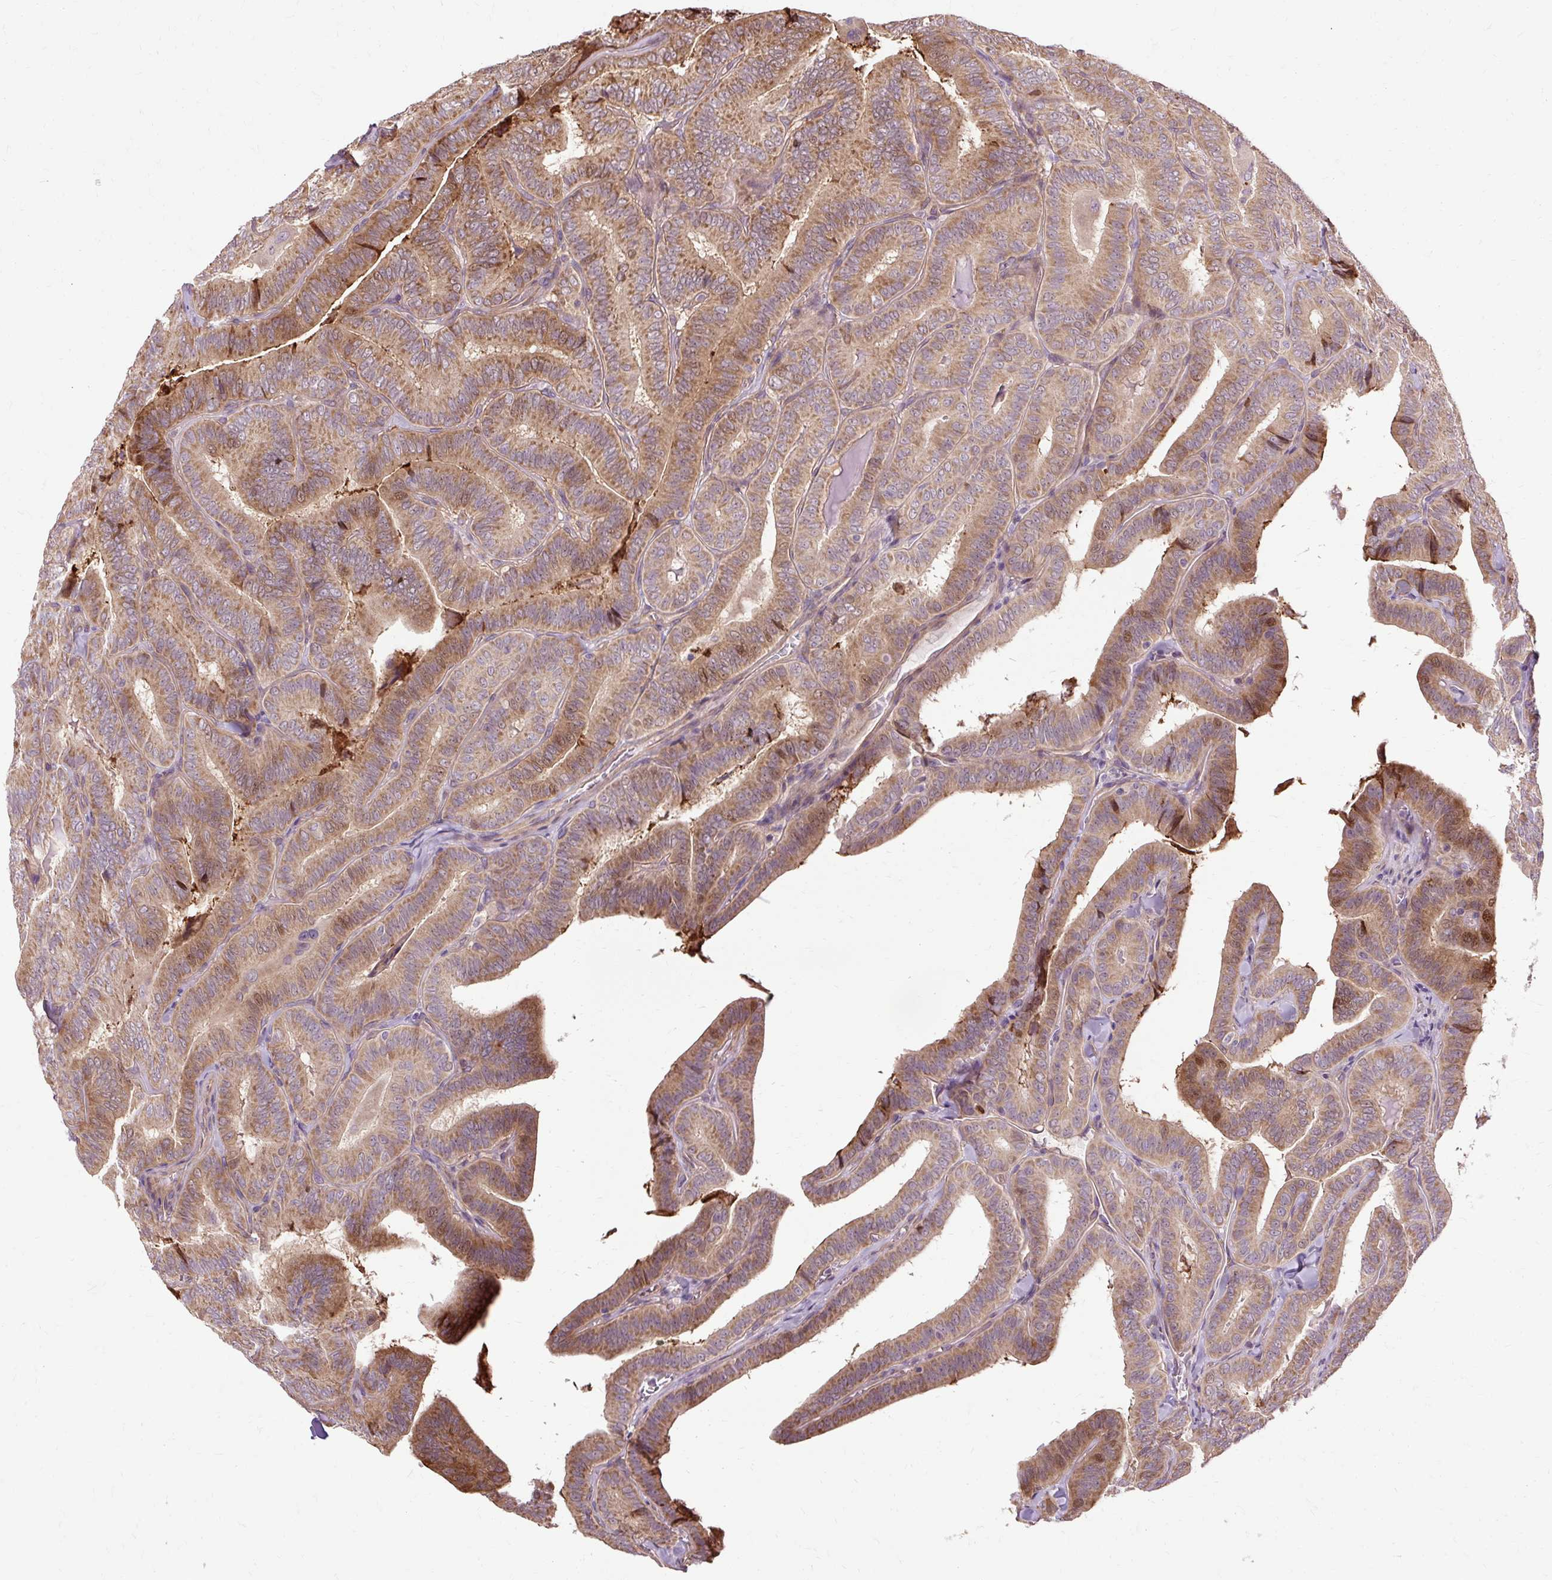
{"staining": {"intensity": "moderate", "quantity": ">75%", "location": "cytoplasmic/membranous"}, "tissue": "thyroid cancer", "cell_type": "Tumor cells", "image_type": "cancer", "snomed": [{"axis": "morphology", "description": "Papillary adenocarcinoma, NOS"}, {"axis": "topography", "description": "Thyroid gland"}], "caption": "IHC histopathology image of neoplastic tissue: human papillary adenocarcinoma (thyroid) stained using immunohistochemistry reveals medium levels of moderate protein expression localized specifically in the cytoplasmic/membranous of tumor cells, appearing as a cytoplasmic/membranous brown color.", "gene": "FLRT1", "patient": {"sex": "male", "age": 61}}